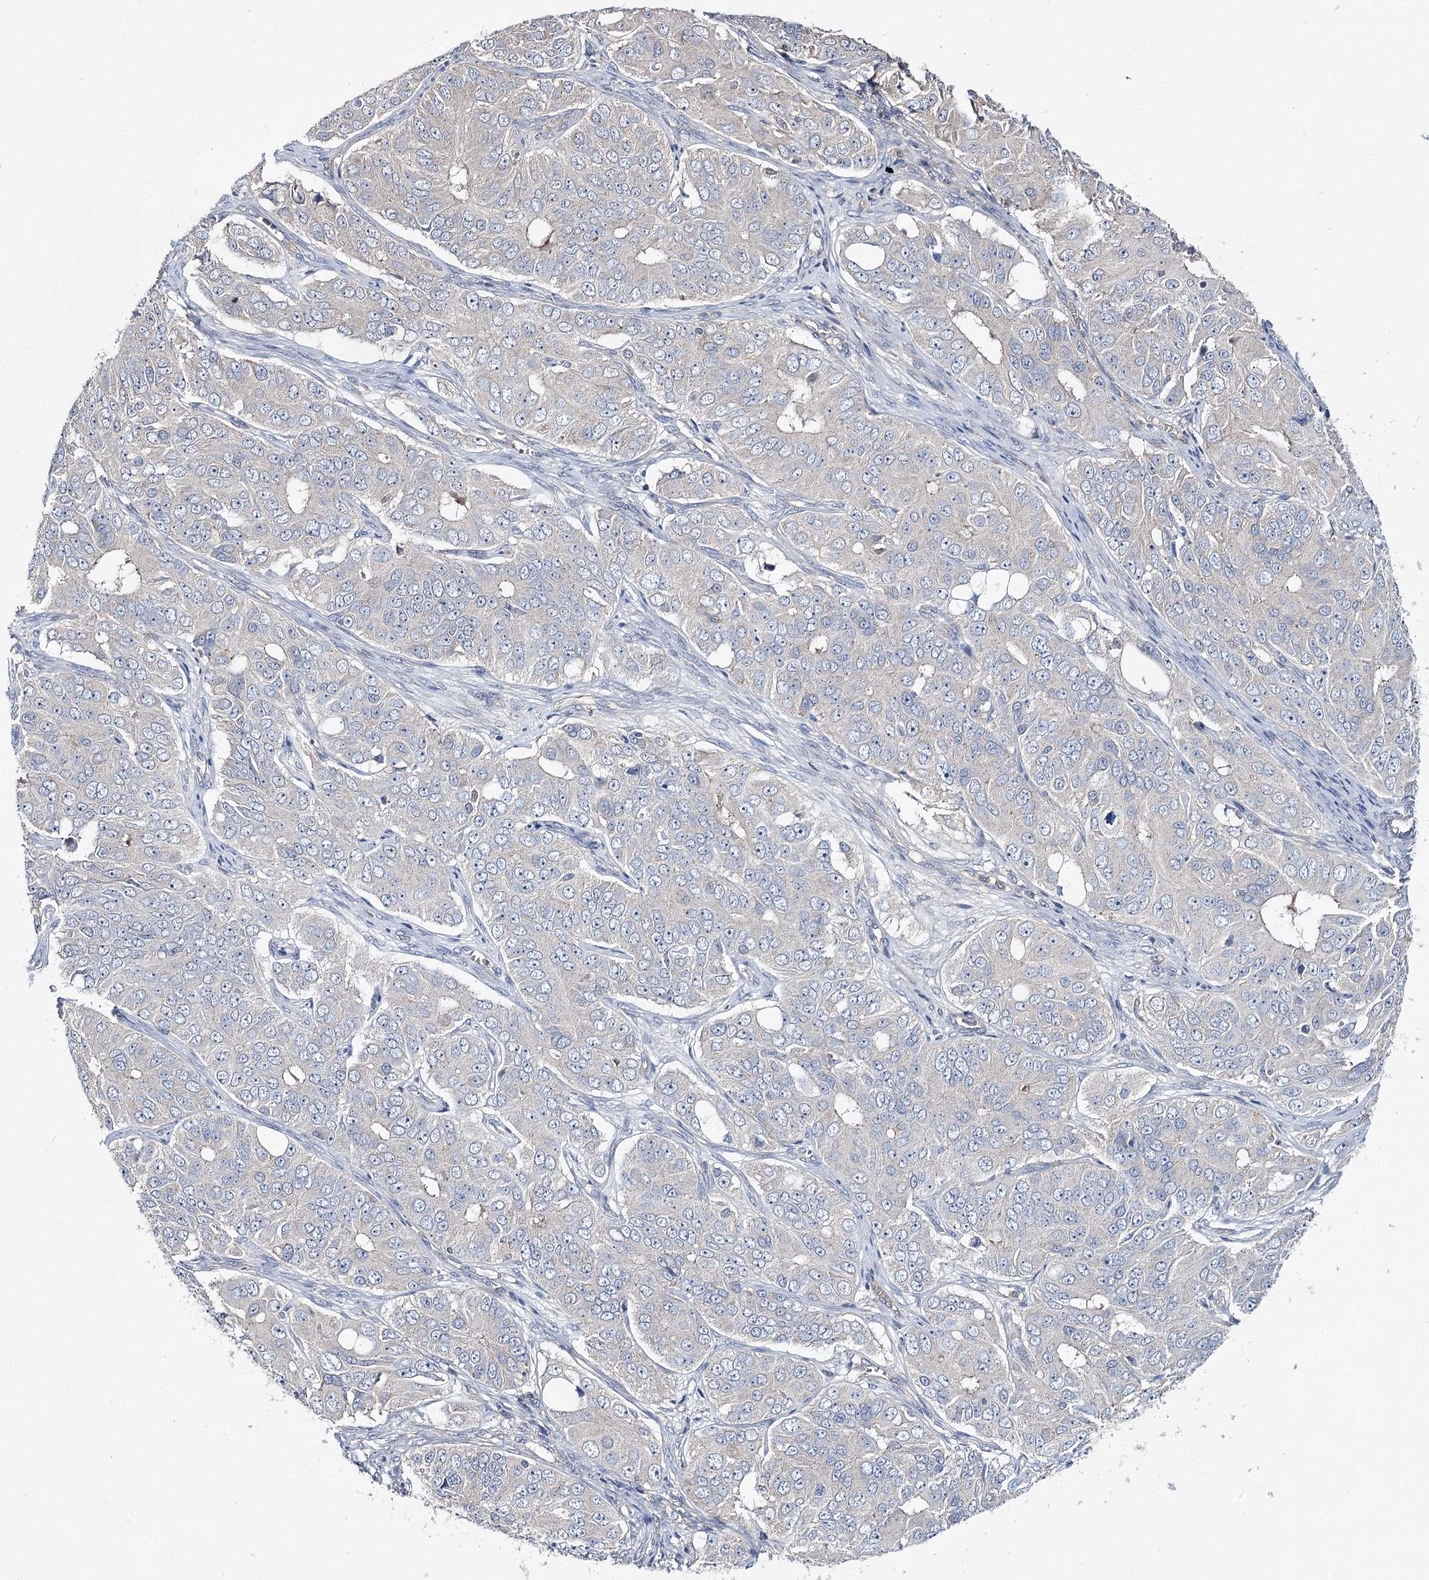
{"staining": {"intensity": "negative", "quantity": "none", "location": "none"}, "tissue": "ovarian cancer", "cell_type": "Tumor cells", "image_type": "cancer", "snomed": [{"axis": "morphology", "description": "Carcinoma, endometroid"}, {"axis": "topography", "description": "Ovary"}], "caption": "There is no significant staining in tumor cells of endometroid carcinoma (ovarian). (DAB (3,3'-diaminobenzidine) immunohistochemistry (IHC), high magnification).", "gene": "AURKC", "patient": {"sex": "female", "age": 51}}